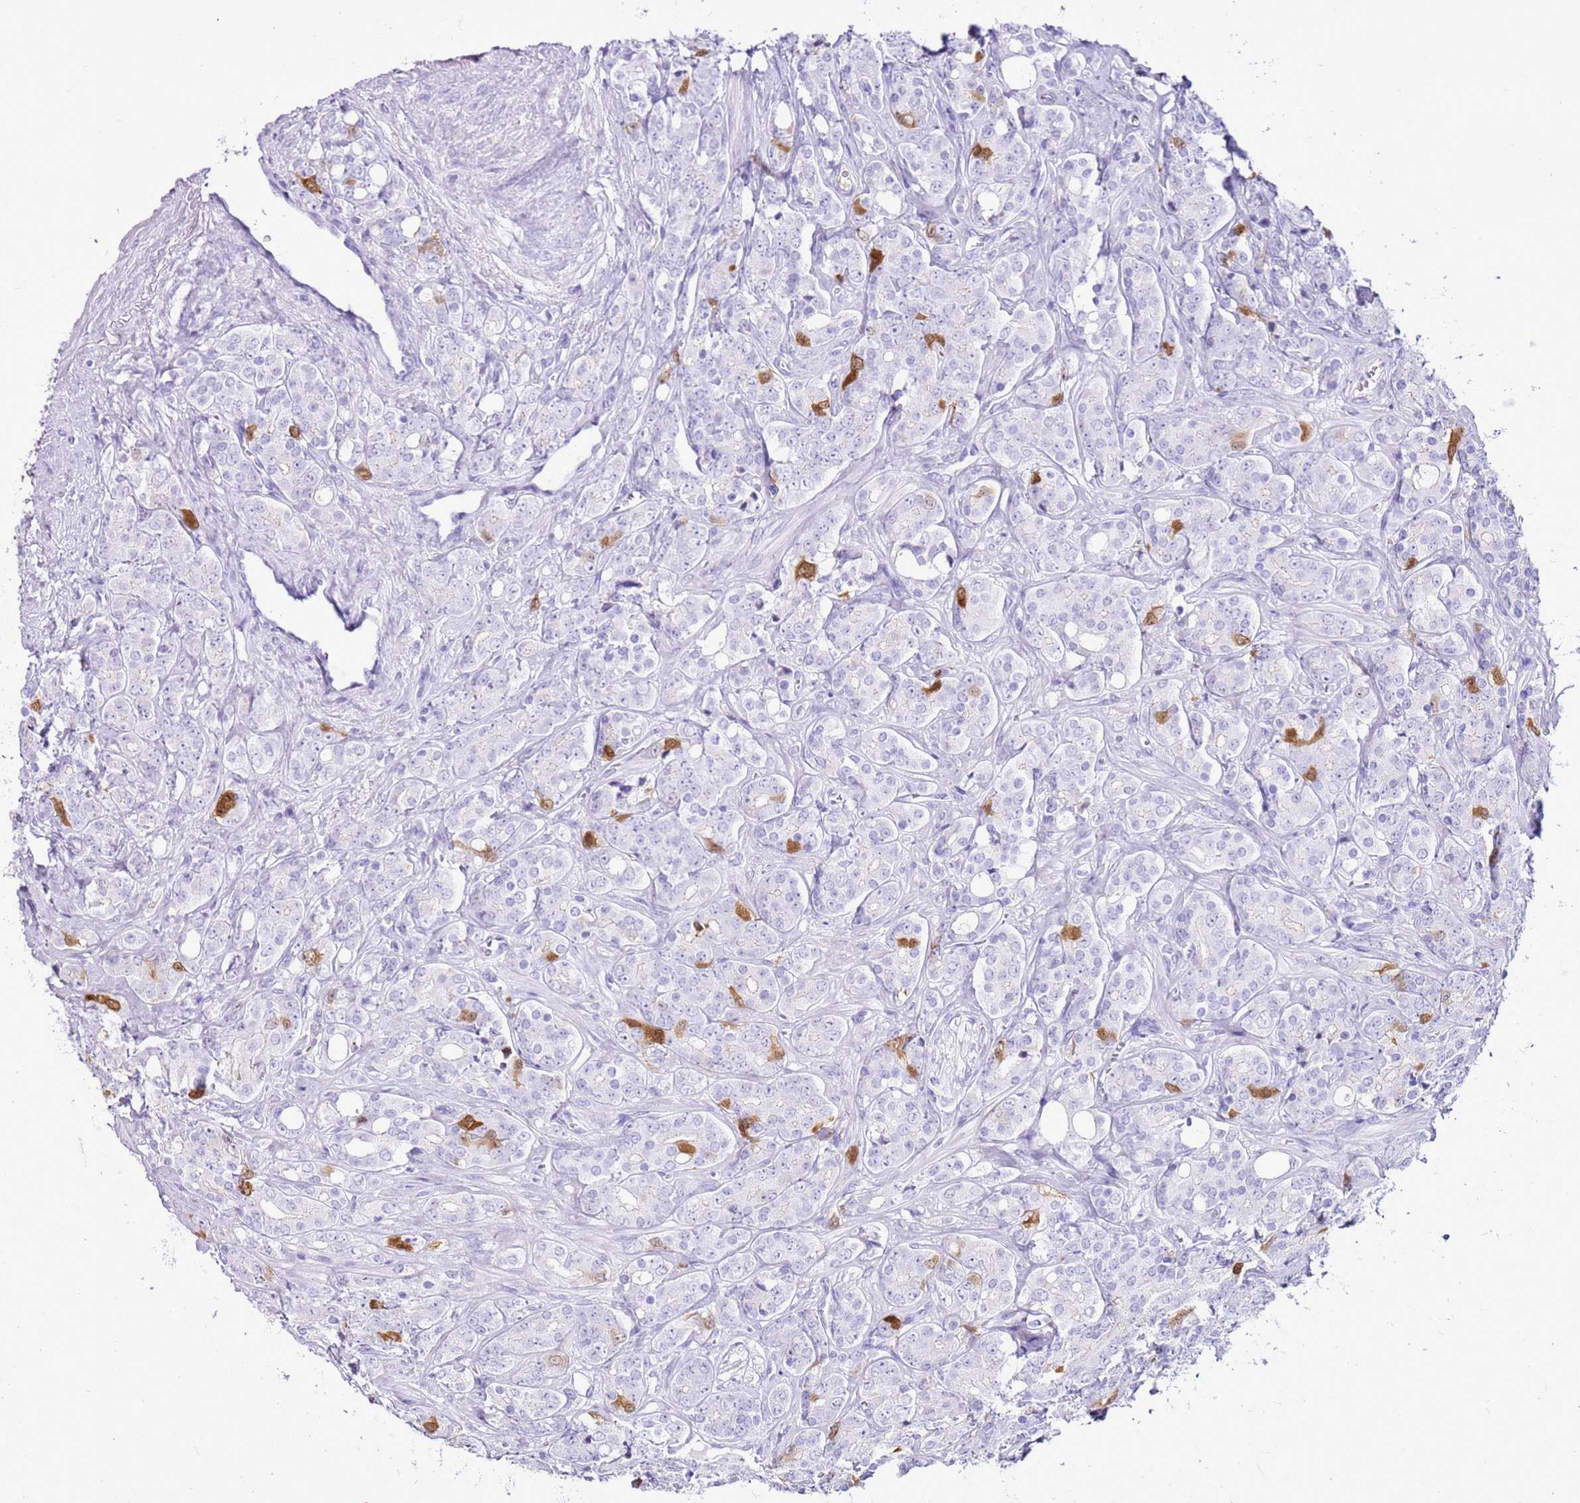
{"staining": {"intensity": "strong", "quantity": "<25%", "location": "cytoplasmic/membranous,nuclear"}, "tissue": "prostate cancer", "cell_type": "Tumor cells", "image_type": "cancer", "snomed": [{"axis": "morphology", "description": "Adenocarcinoma, High grade"}, {"axis": "topography", "description": "Prostate"}], "caption": "High-power microscopy captured an IHC histopathology image of adenocarcinoma (high-grade) (prostate), revealing strong cytoplasmic/membranous and nuclear expression in approximately <25% of tumor cells.", "gene": "SPC25", "patient": {"sex": "male", "age": 62}}